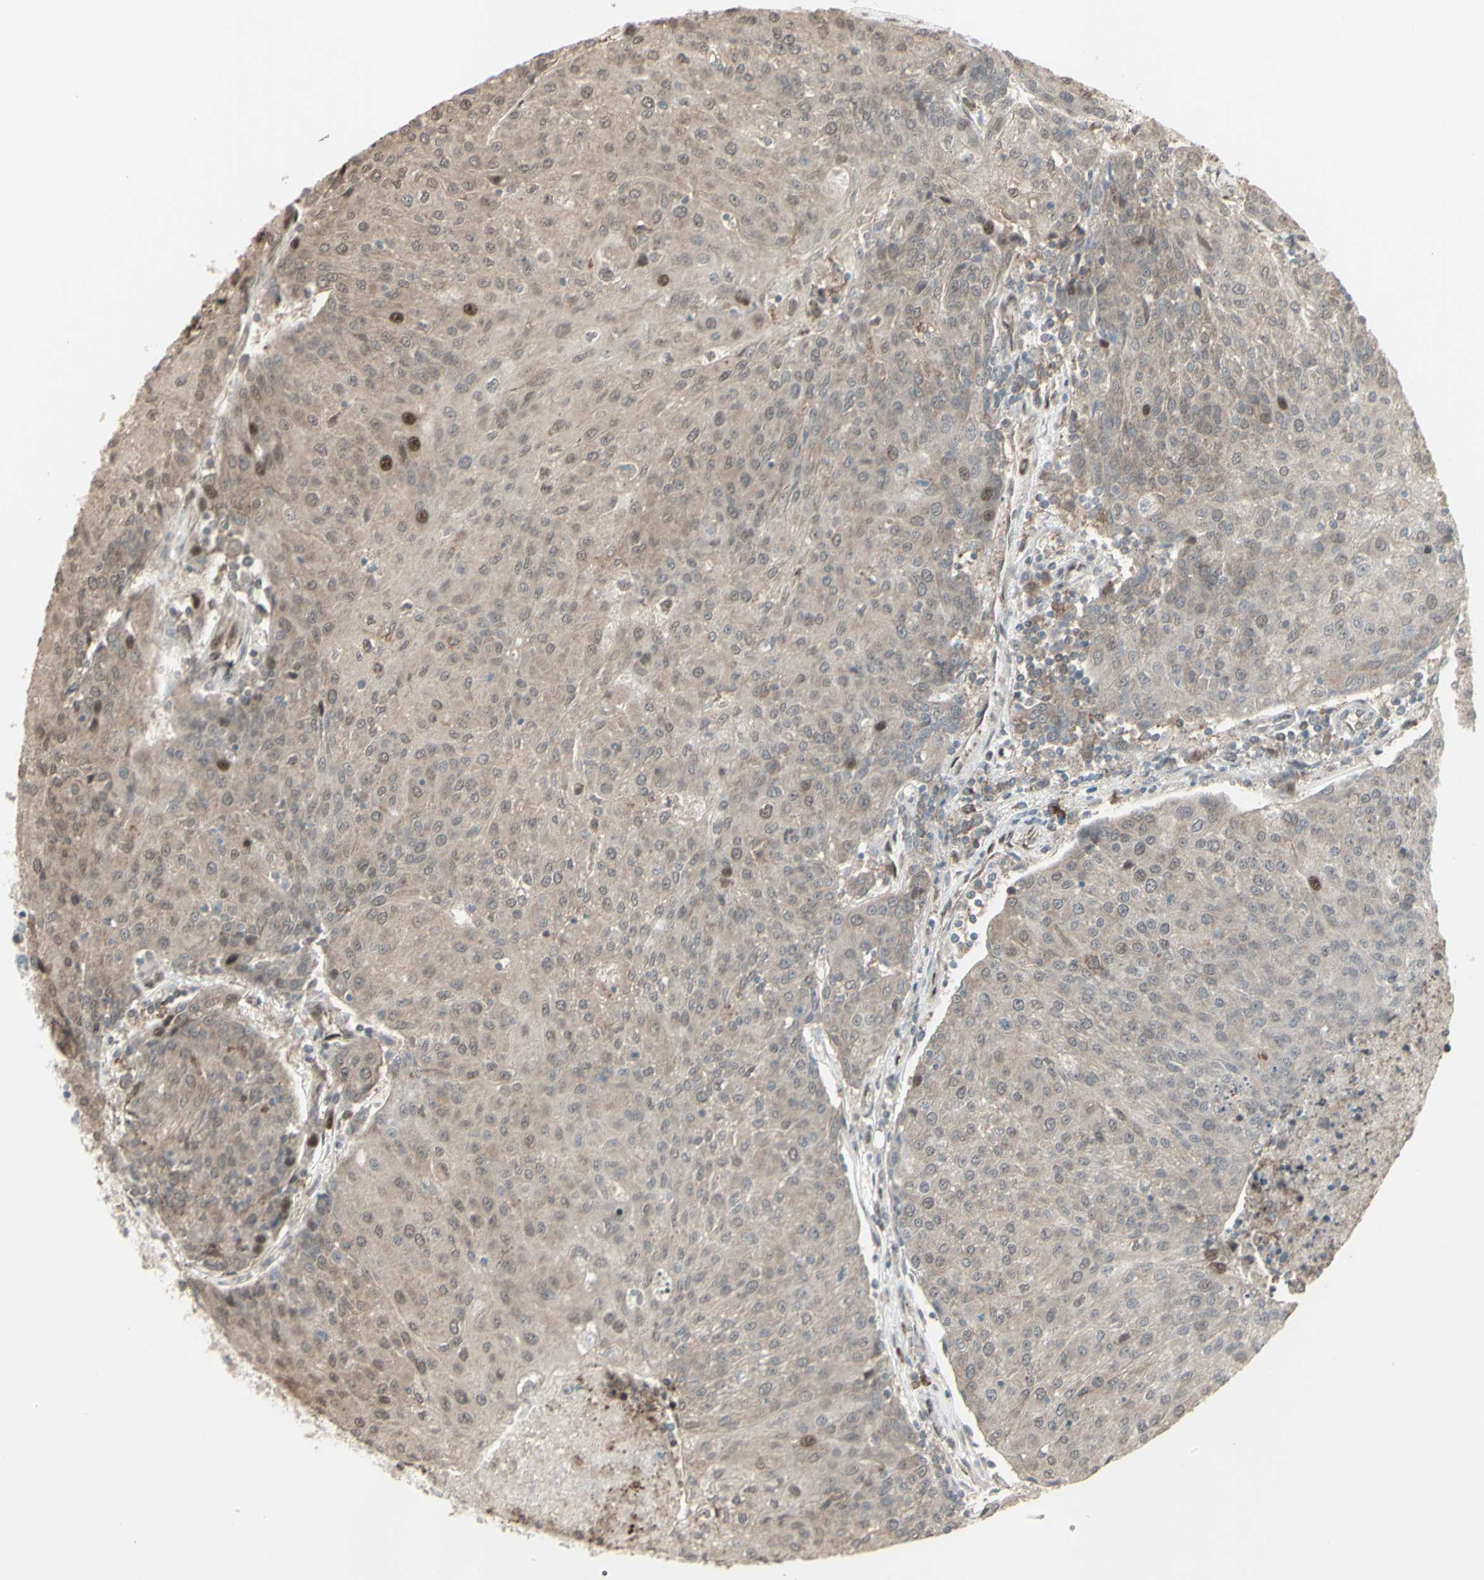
{"staining": {"intensity": "moderate", "quantity": "<25%", "location": "nuclear"}, "tissue": "urothelial cancer", "cell_type": "Tumor cells", "image_type": "cancer", "snomed": [{"axis": "morphology", "description": "Urothelial carcinoma, High grade"}, {"axis": "topography", "description": "Urinary bladder"}], "caption": "This is an image of IHC staining of high-grade urothelial carcinoma, which shows moderate positivity in the nuclear of tumor cells.", "gene": "CD33", "patient": {"sex": "female", "age": 85}}